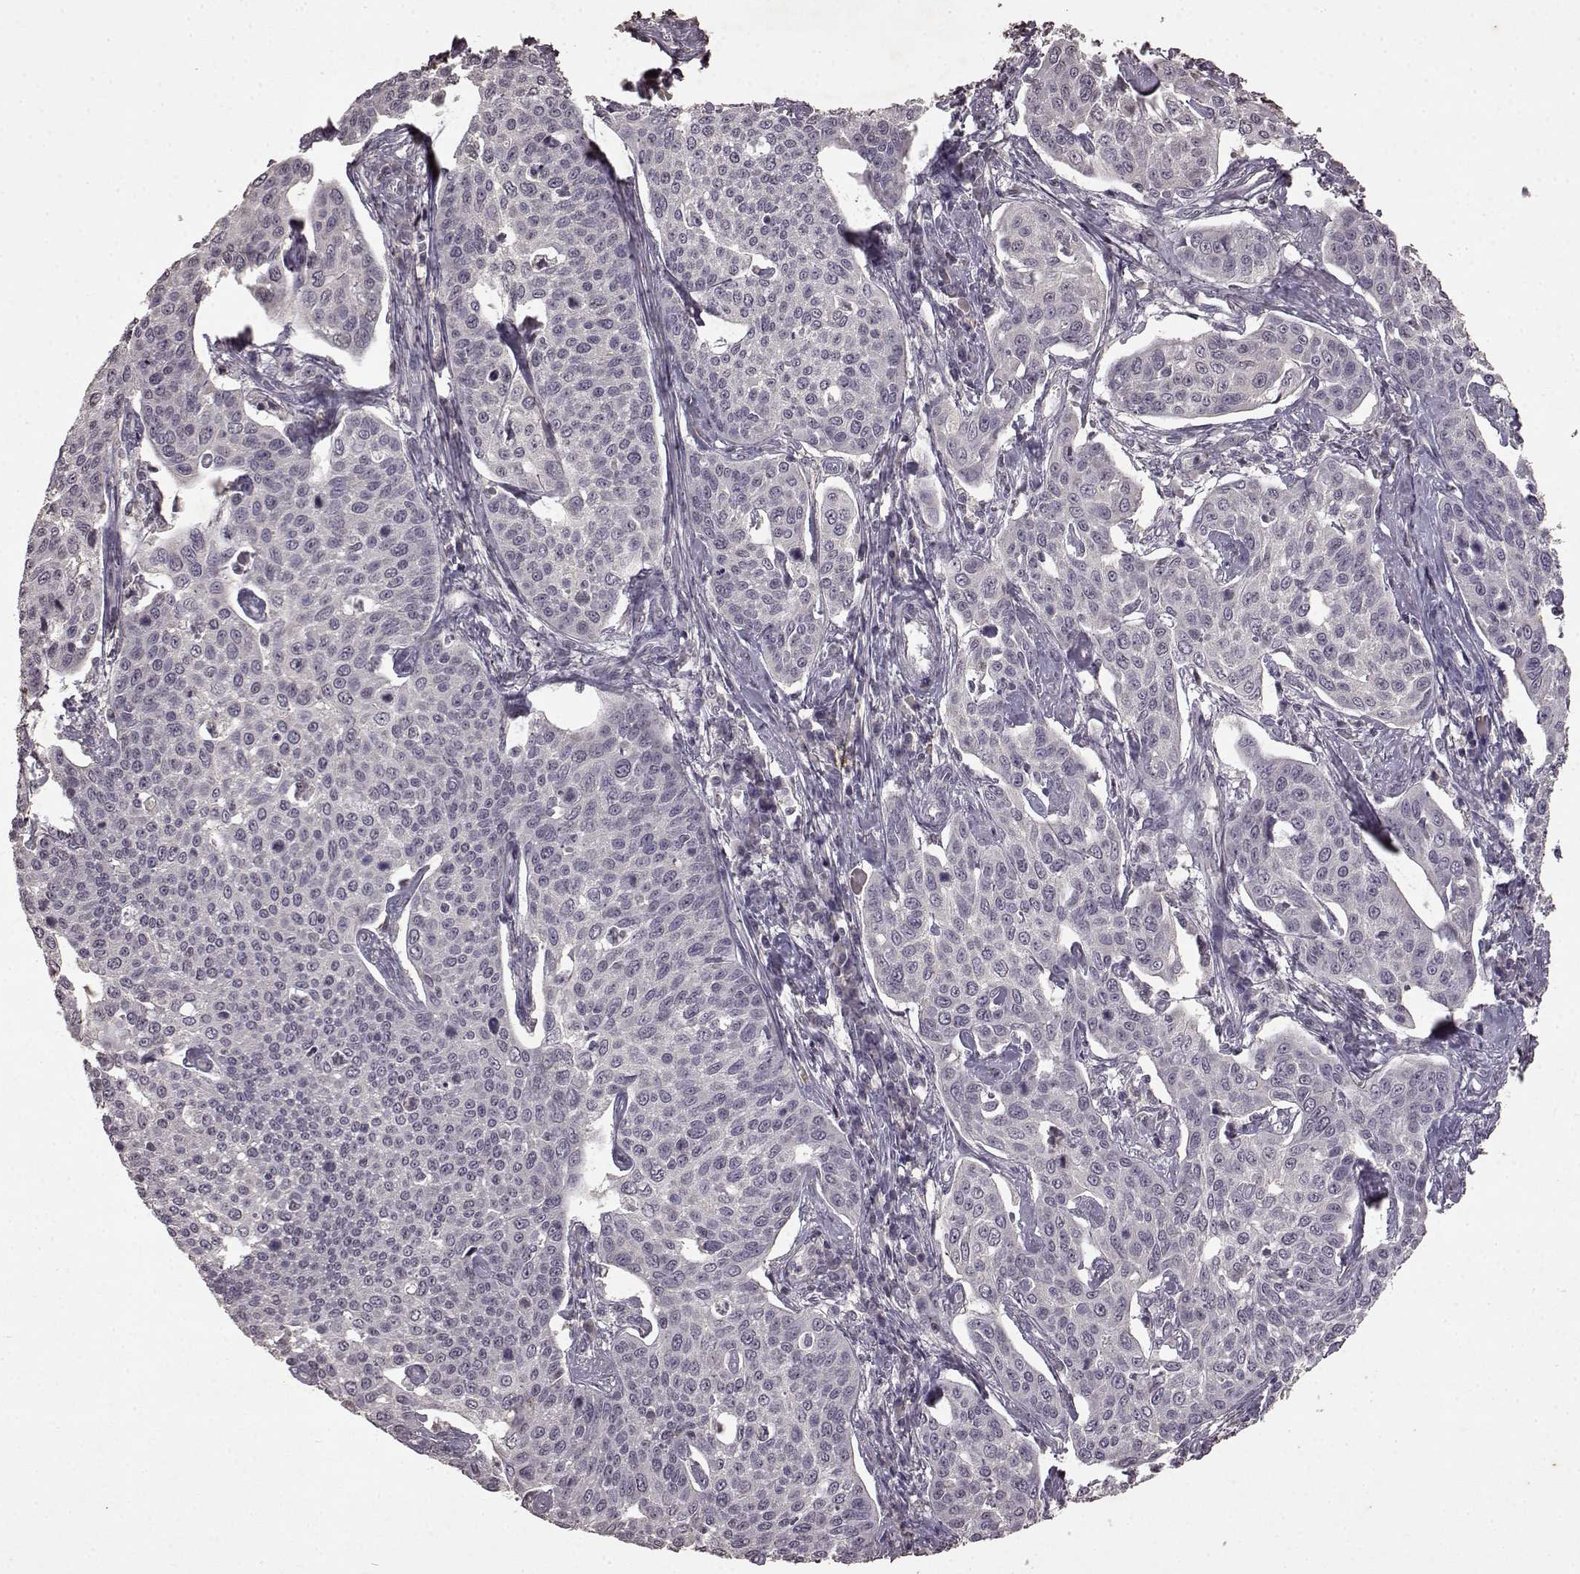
{"staining": {"intensity": "negative", "quantity": "none", "location": "none"}, "tissue": "cervical cancer", "cell_type": "Tumor cells", "image_type": "cancer", "snomed": [{"axis": "morphology", "description": "Squamous cell carcinoma, NOS"}, {"axis": "topography", "description": "Cervix"}], "caption": "IHC of cervical squamous cell carcinoma reveals no positivity in tumor cells.", "gene": "LHB", "patient": {"sex": "female", "age": 34}}